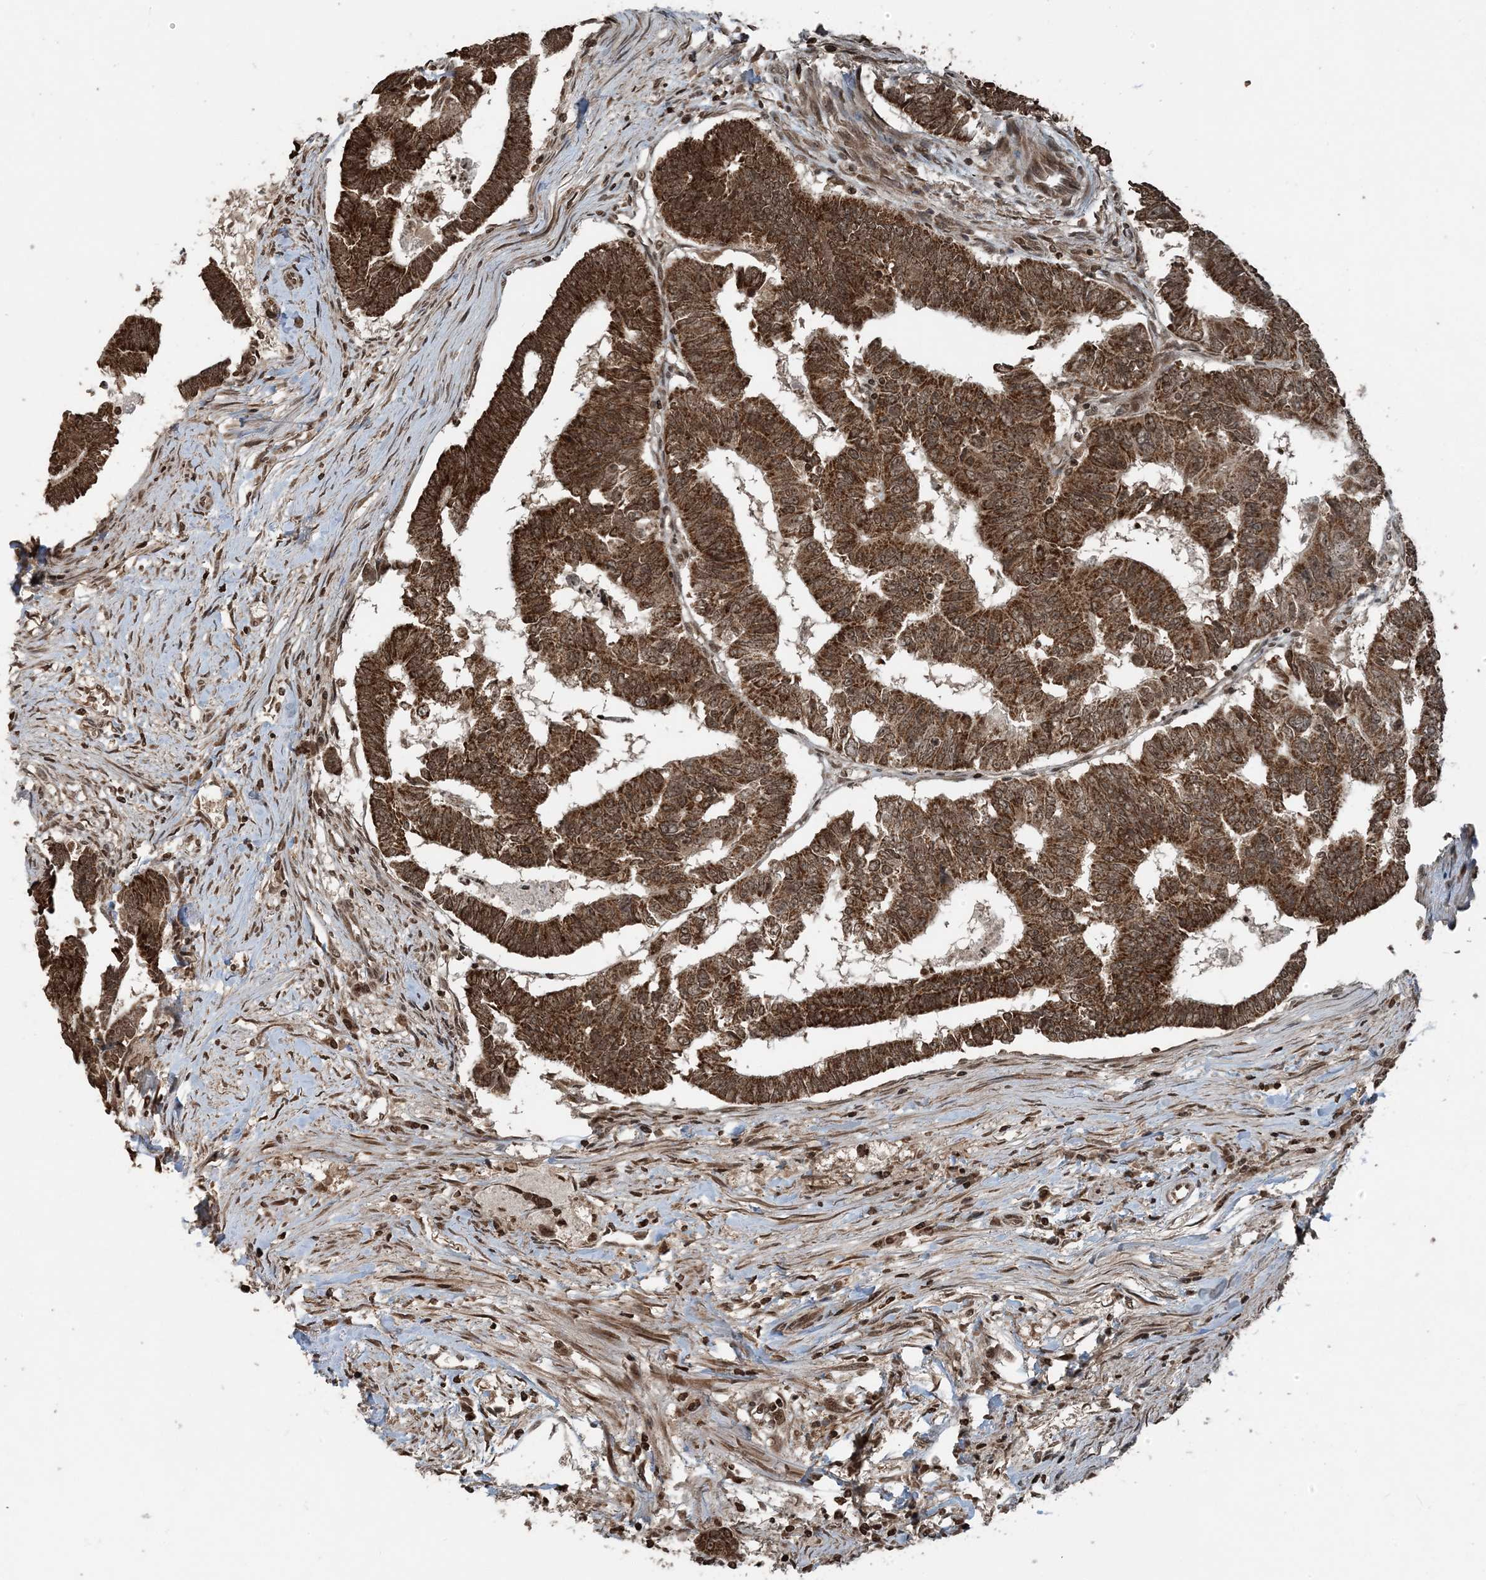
{"staining": {"intensity": "moderate", "quantity": ">75%", "location": "cytoplasmic/membranous,nuclear"}, "tissue": "colorectal cancer", "cell_type": "Tumor cells", "image_type": "cancer", "snomed": [{"axis": "morphology", "description": "Adenocarcinoma, NOS"}, {"axis": "topography", "description": "Rectum"}], "caption": "Immunohistochemical staining of colorectal adenocarcinoma demonstrates moderate cytoplasmic/membranous and nuclear protein staining in approximately >75% of tumor cells.", "gene": "ZFAND2B", "patient": {"sex": "female", "age": 65}}